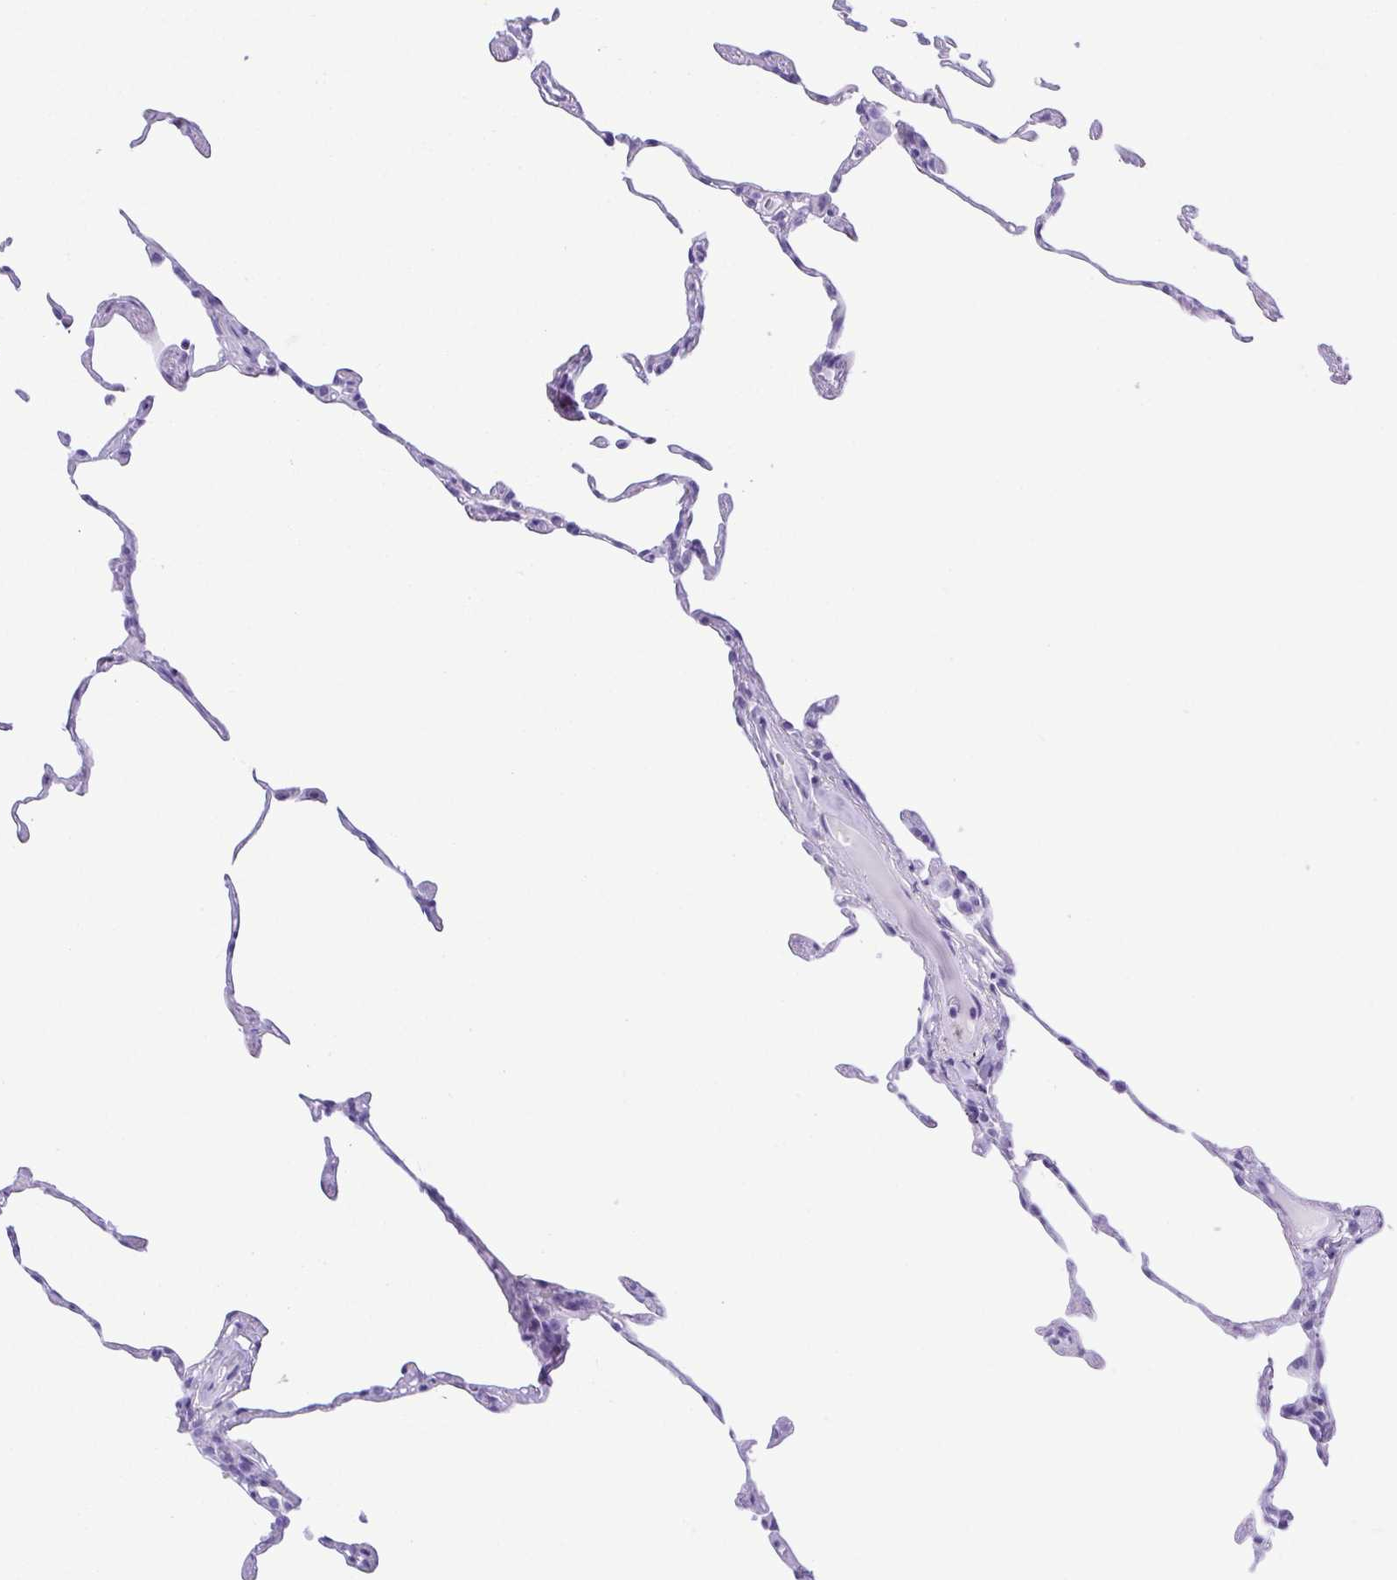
{"staining": {"intensity": "negative", "quantity": "none", "location": "none"}, "tissue": "lung", "cell_type": "Alveolar cells", "image_type": "normal", "snomed": [{"axis": "morphology", "description": "Normal tissue, NOS"}, {"axis": "topography", "description": "Lung"}], "caption": "This image is of benign lung stained with immunohistochemistry to label a protein in brown with the nuclei are counter-stained blue. There is no positivity in alveolar cells.", "gene": "CDSN", "patient": {"sex": "female", "age": 57}}